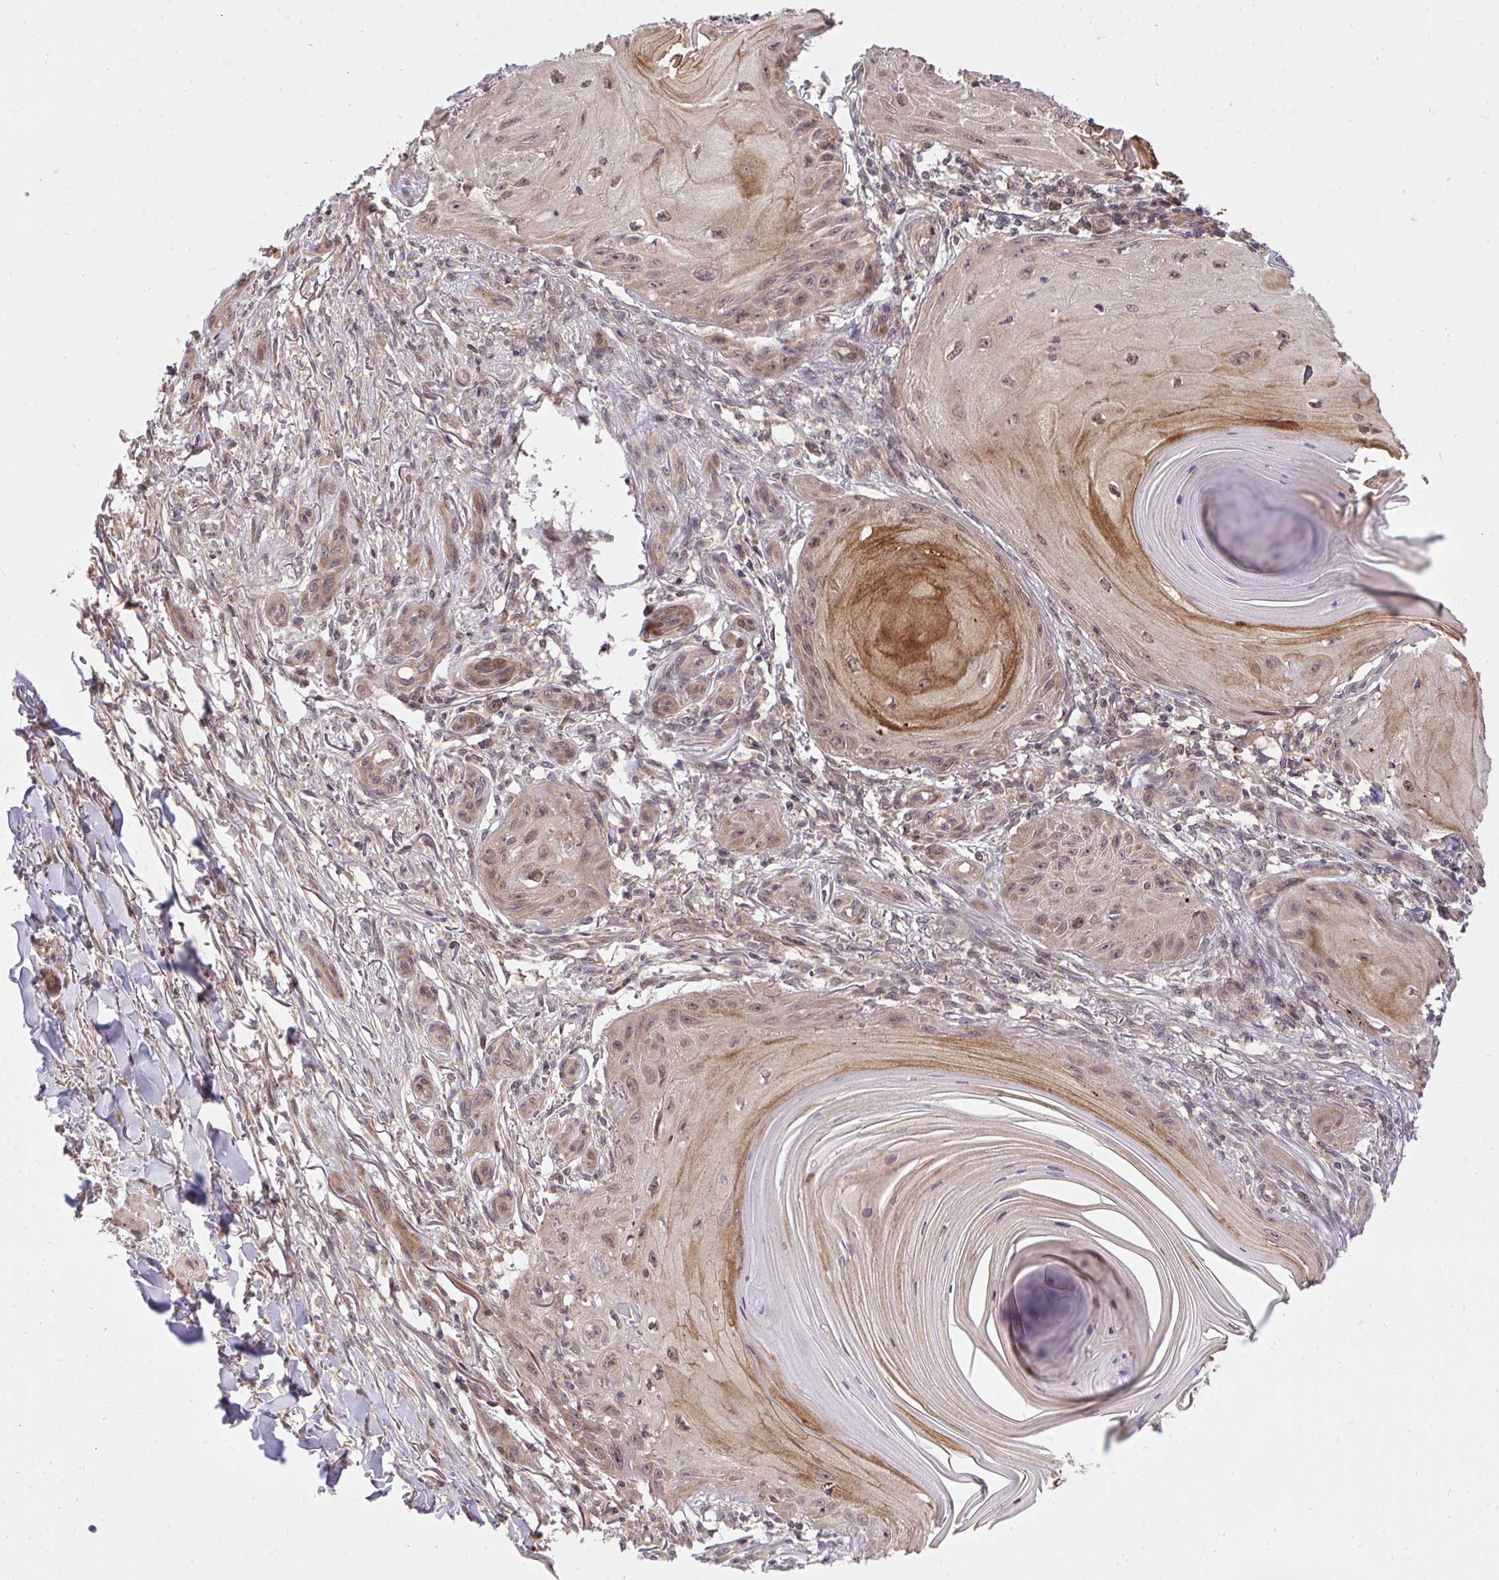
{"staining": {"intensity": "moderate", "quantity": "25%-75%", "location": "cytoplasmic/membranous"}, "tissue": "skin cancer", "cell_type": "Tumor cells", "image_type": "cancer", "snomed": [{"axis": "morphology", "description": "Squamous cell carcinoma, NOS"}, {"axis": "topography", "description": "Skin"}], "caption": "Immunohistochemical staining of human skin squamous cell carcinoma shows medium levels of moderate cytoplasmic/membranous protein expression in approximately 25%-75% of tumor cells.", "gene": "ERI1", "patient": {"sex": "female", "age": 77}}